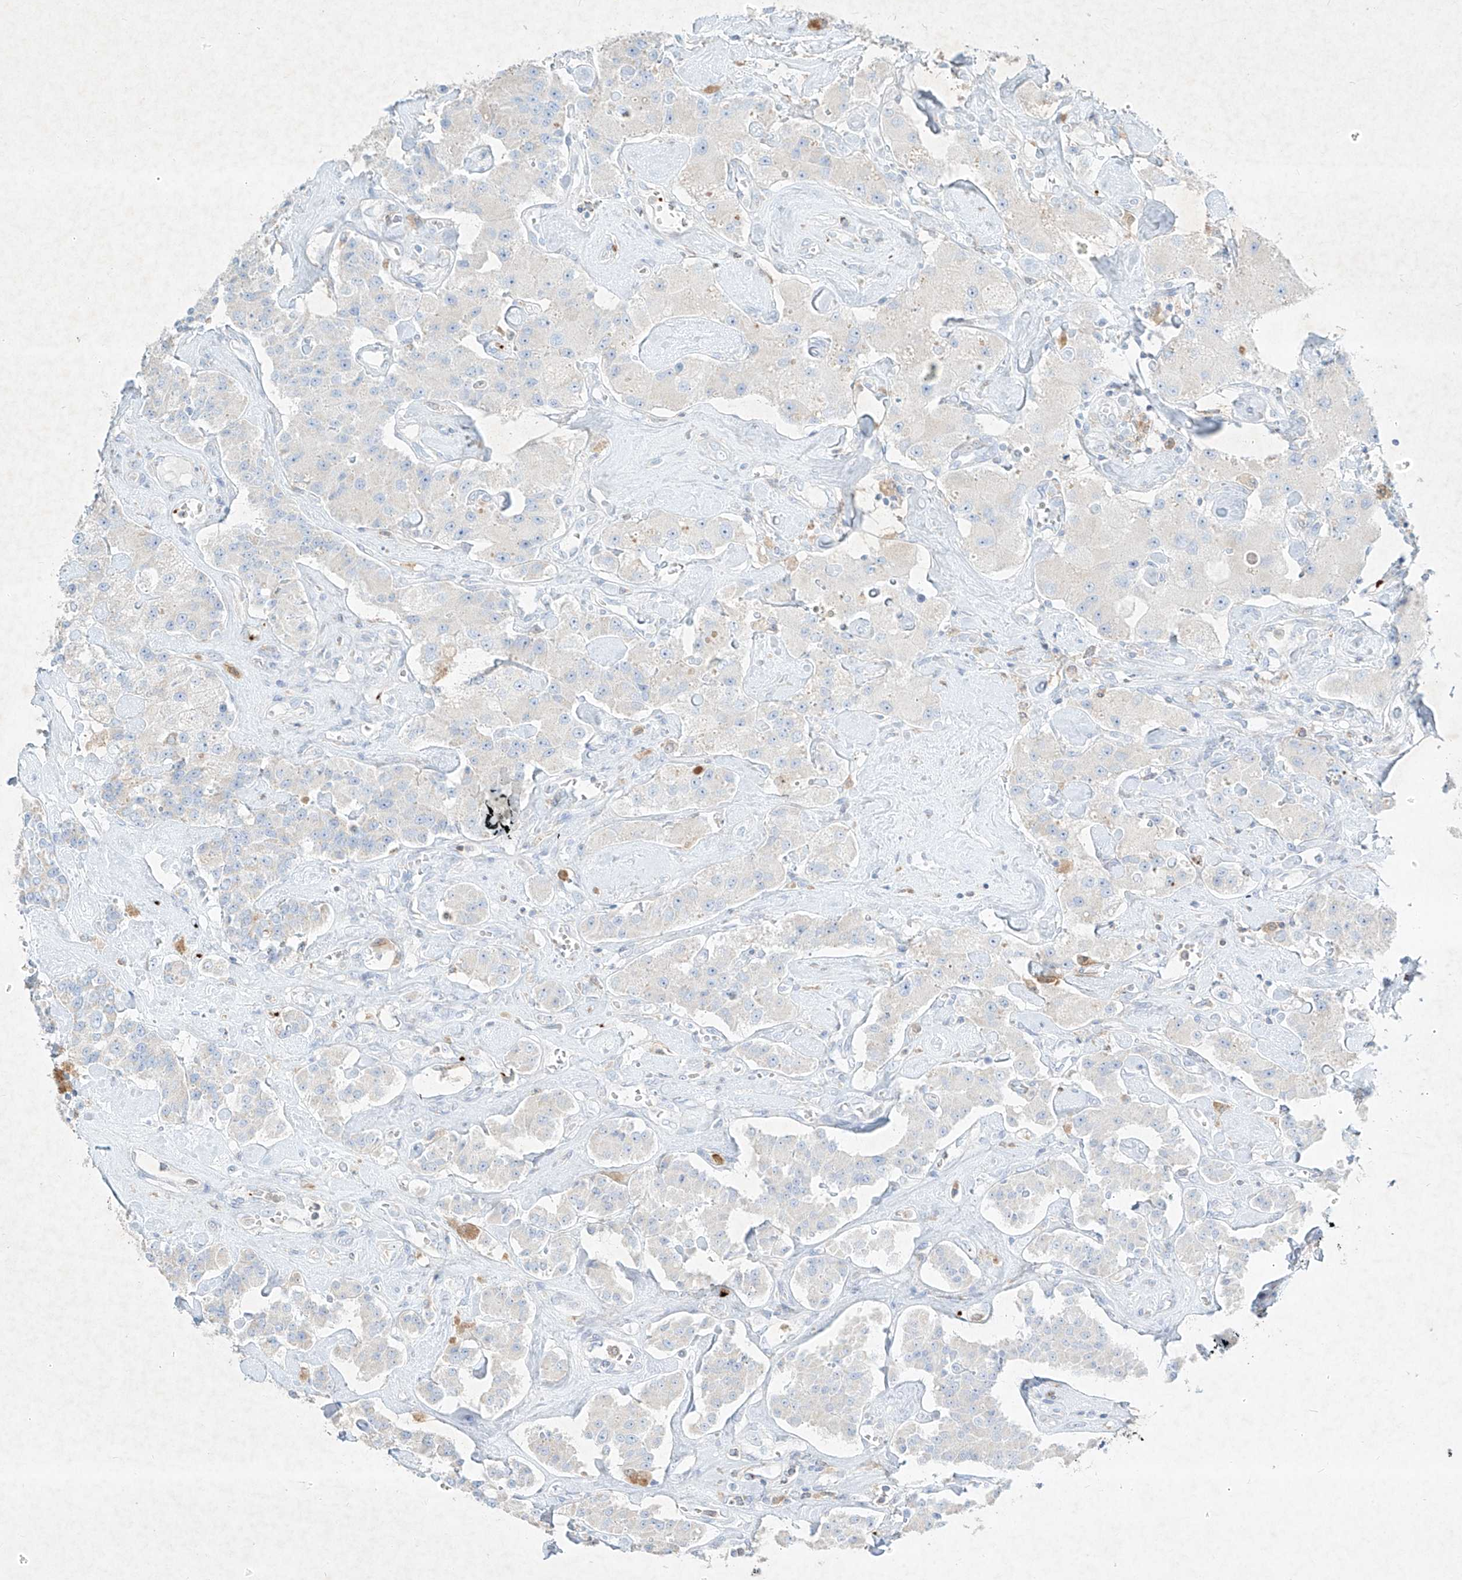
{"staining": {"intensity": "negative", "quantity": "none", "location": "none"}, "tissue": "carcinoid", "cell_type": "Tumor cells", "image_type": "cancer", "snomed": [{"axis": "morphology", "description": "Carcinoid, malignant, NOS"}, {"axis": "topography", "description": "Pancreas"}], "caption": "Protein analysis of carcinoid reveals no significant expression in tumor cells.", "gene": "PLEK", "patient": {"sex": "male", "age": 41}}